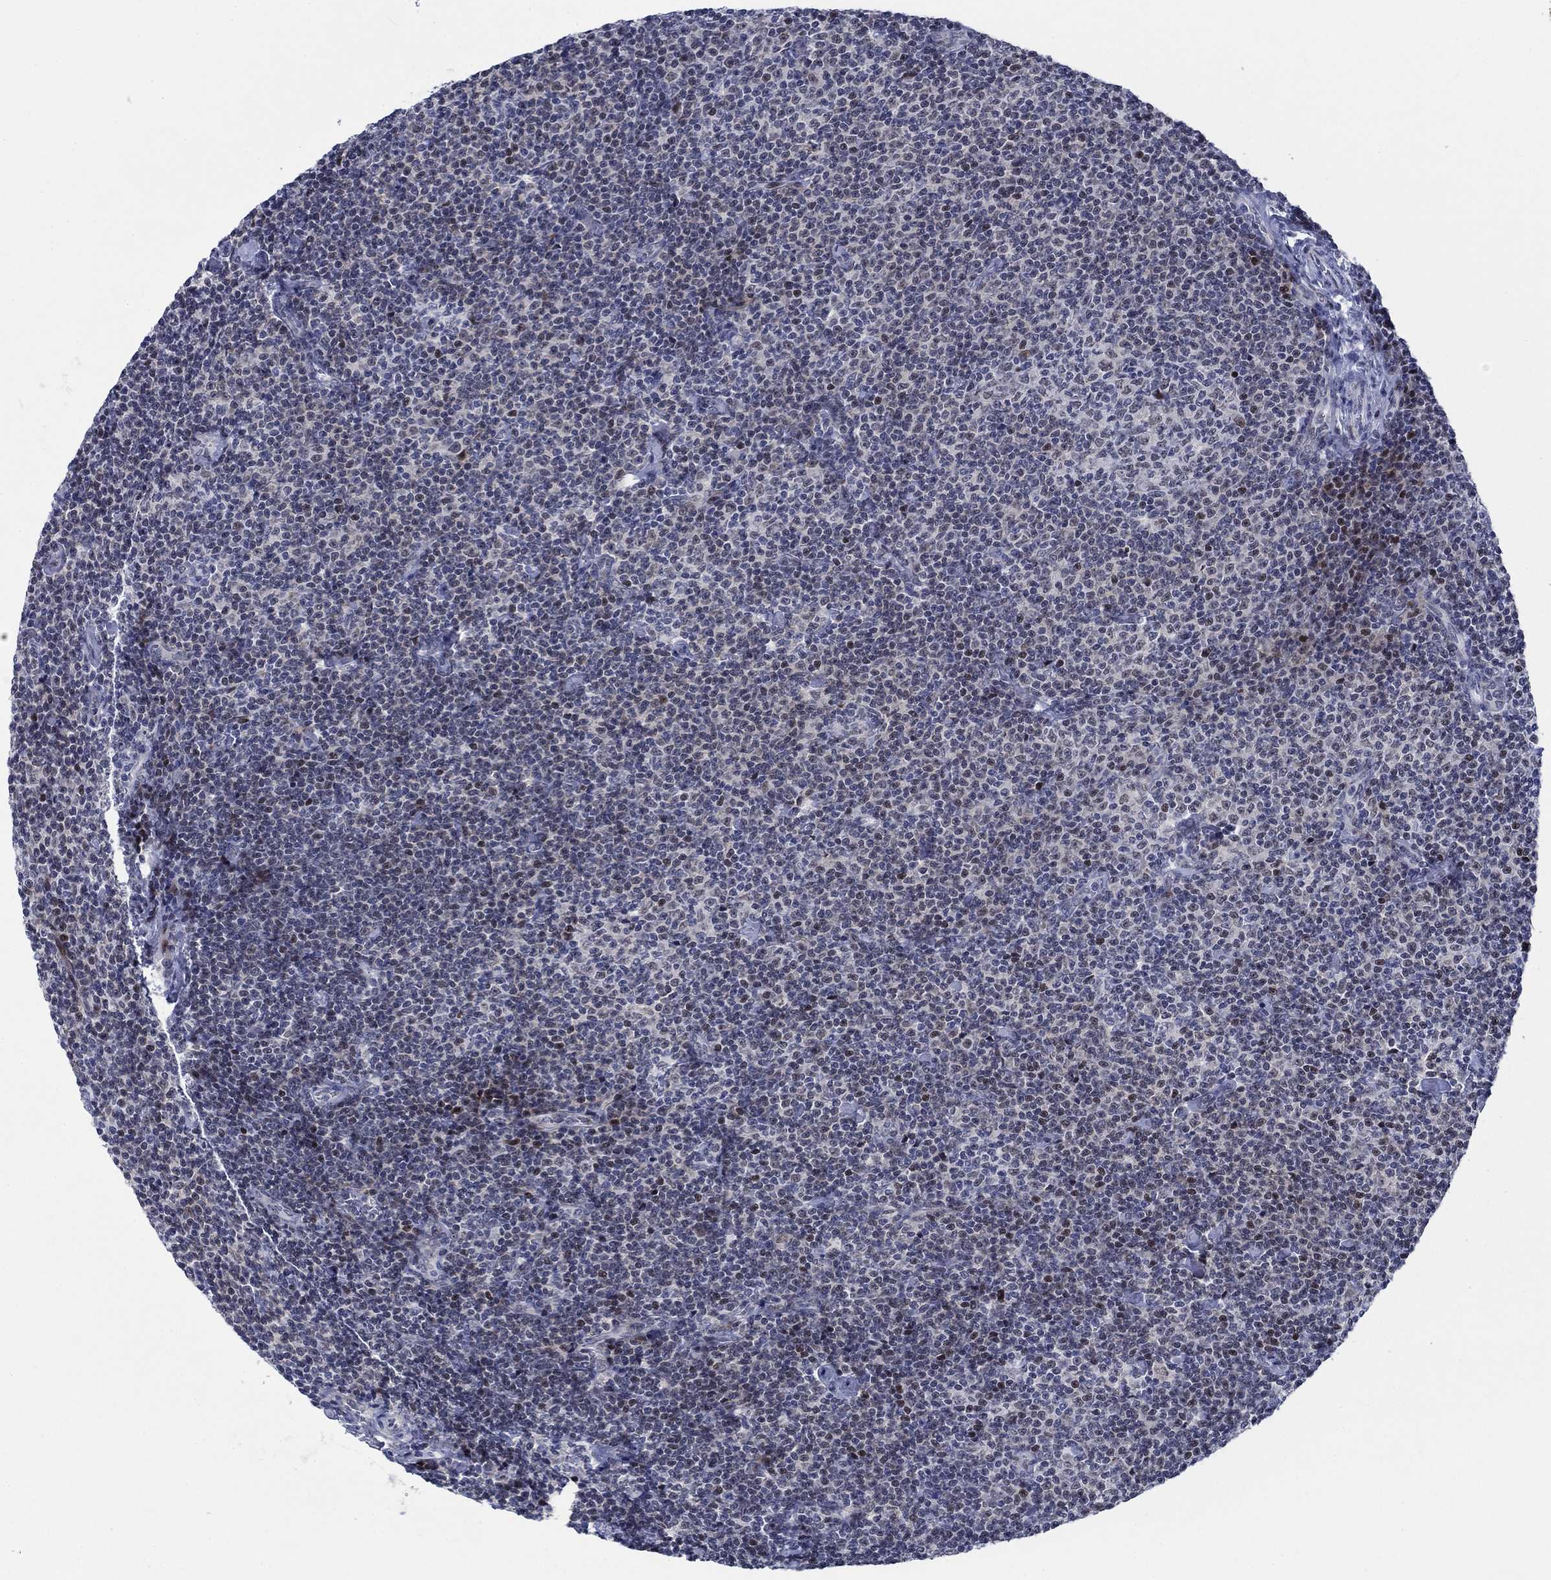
{"staining": {"intensity": "negative", "quantity": "none", "location": "none"}, "tissue": "lymphoma", "cell_type": "Tumor cells", "image_type": "cancer", "snomed": [{"axis": "morphology", "description": "Malignant lymphoma, non-Hodgkin's type, Low grade"}, {"axis": "topography", "description": "Lymph node"}], "caption": "Malignant lymphoma, non-Hodgkin's type (low-grade) was stained to show a protein in brown. There is no significant positivity in tumor cells.", "gene": "NEU3", "patient": {"sex": "male", "age": 81}}